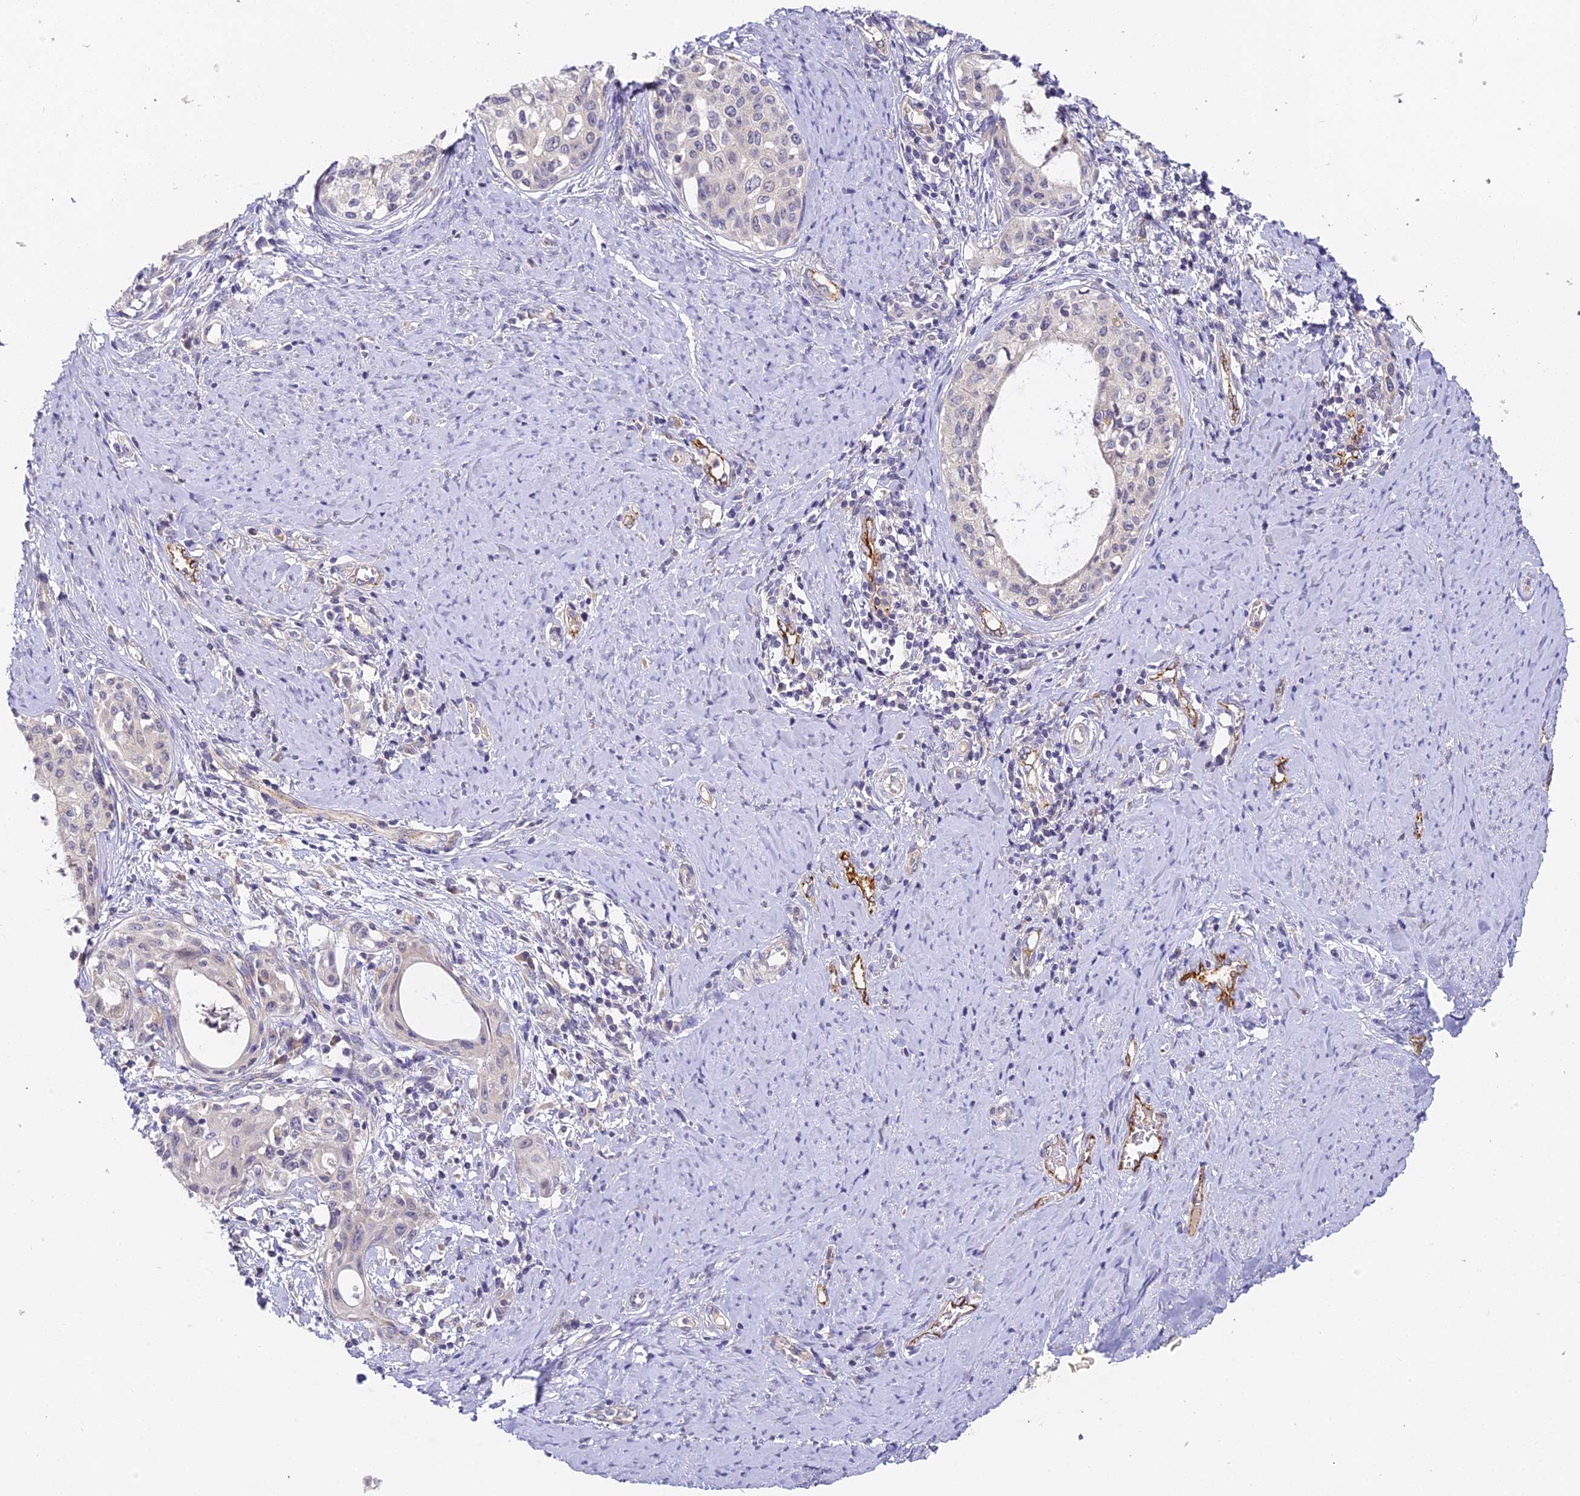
{"staining": {"intensity": "negative", "quantity": "none", "location": "none"}, "tissue": "cervical cancer", "cell_type": "Tumor cells", "image_type": "cancer", "snomed": [{"axis": "morphology", "description": "Squamous cell carcinoma, NOS"}, {"axis": "morphology", "description": "Adenocarcinoma, NOS"}, {"axis": "topography", "description": "Cervix"}], "caption": "High power microscopy histopathology image of an immunohistochemistry image of cervical cancer (squamous cell carcinoma), revealing no significant positivity in tumor cells.", "gene": "DNAAF10", "patient": {"sex": "female", "age": 52}}